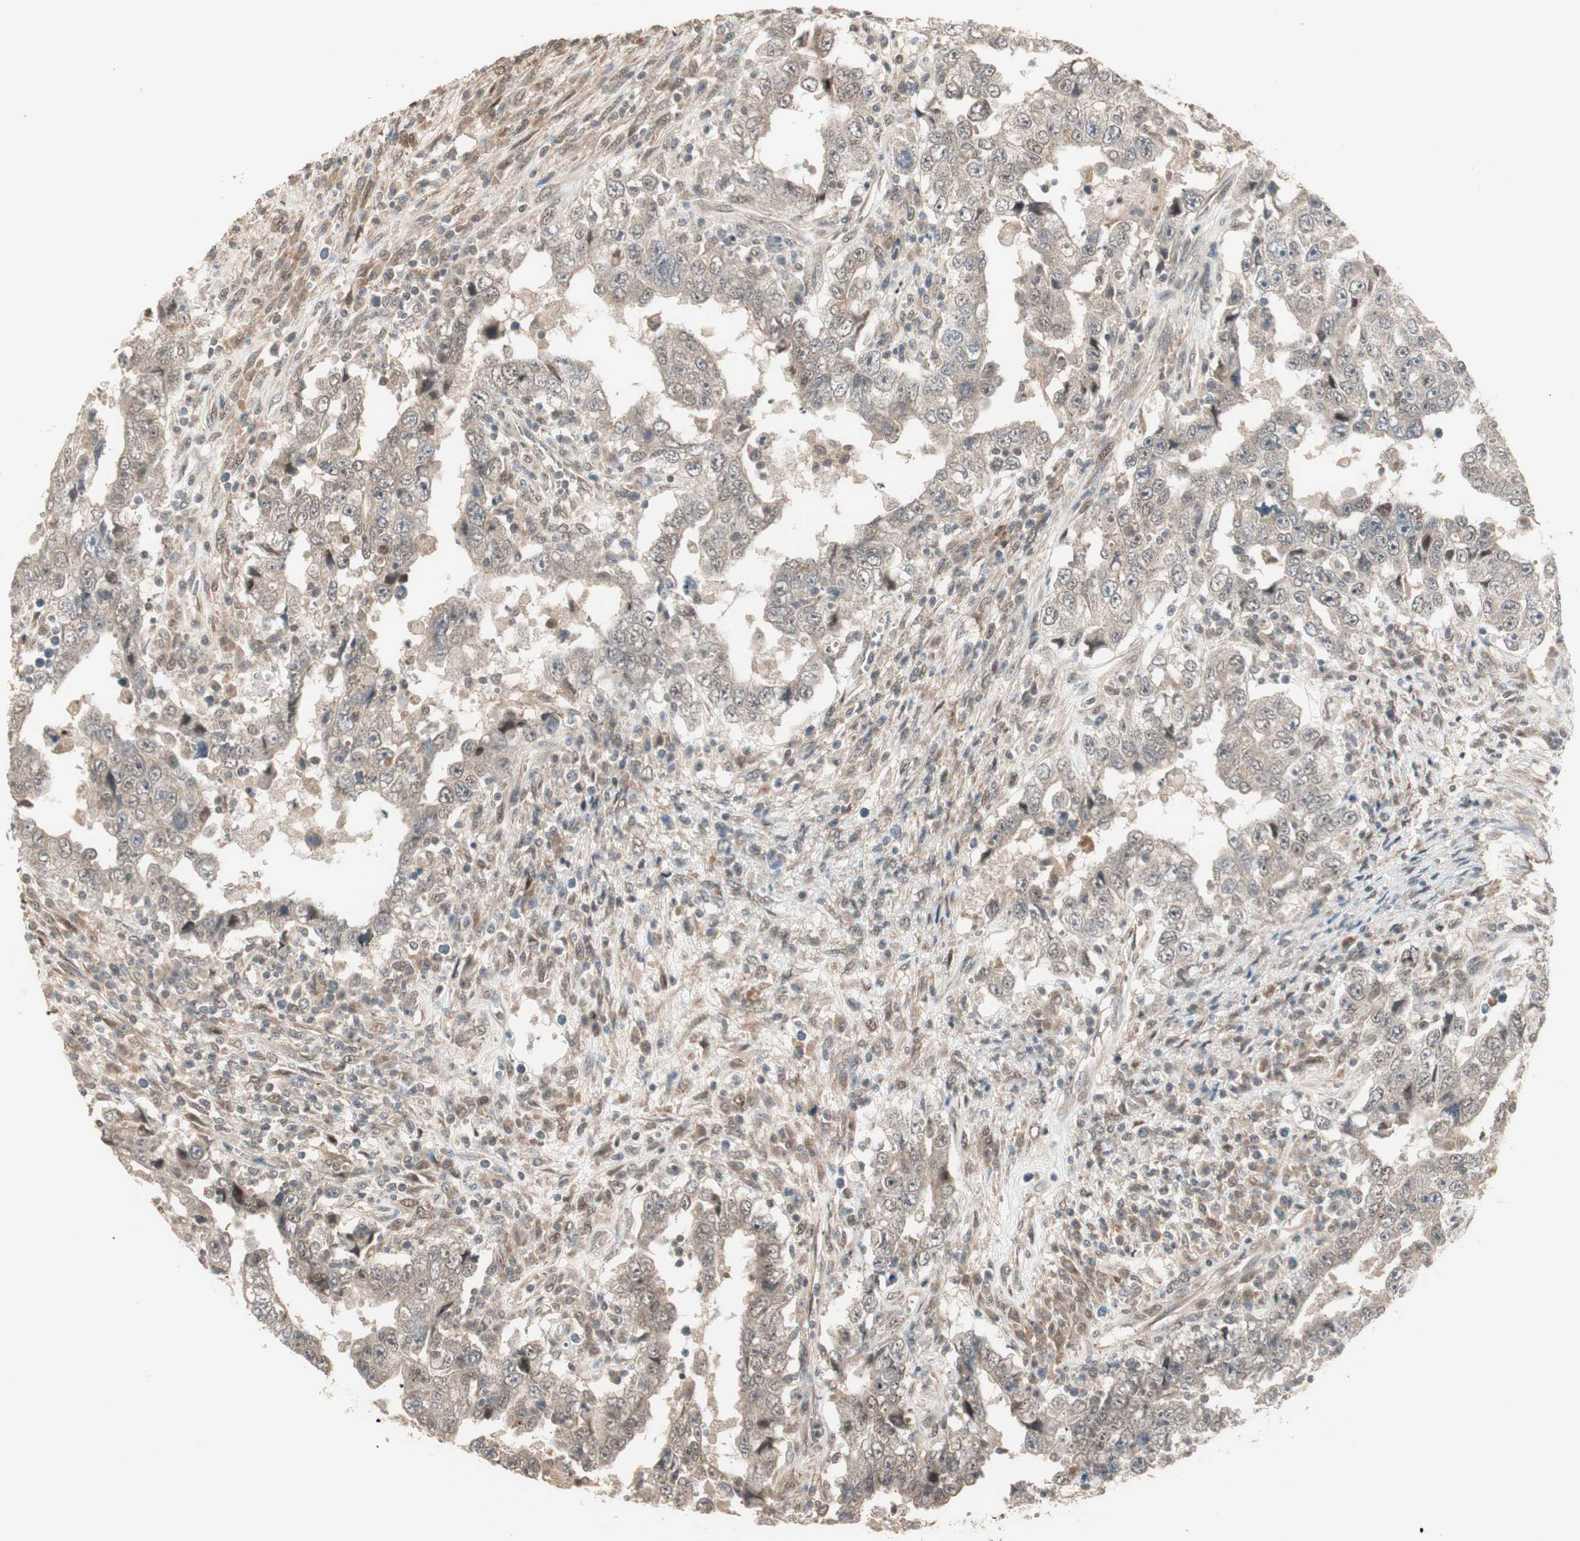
{"staining": {"intensity": "weak", "quantity": ">75%", "location": "cytoplasmic/membranous"}, "tissue": "testis cancer", "cell_type": "Tumor cells", "image_type": "cancer", "snomed": [{"axis": "morphology", "description": "Carcinoma, Embryonal, NOS"}, {"axis": "topography", "description": "Testis"}], "caption": "A brown stain labels weak cytoplasmic/membranous positivity of a protein in human embryonal carcinoma (testis) tumor cells.", "gene": "ZSCAN31", "patient": {"sex": "male", "age": 26}}